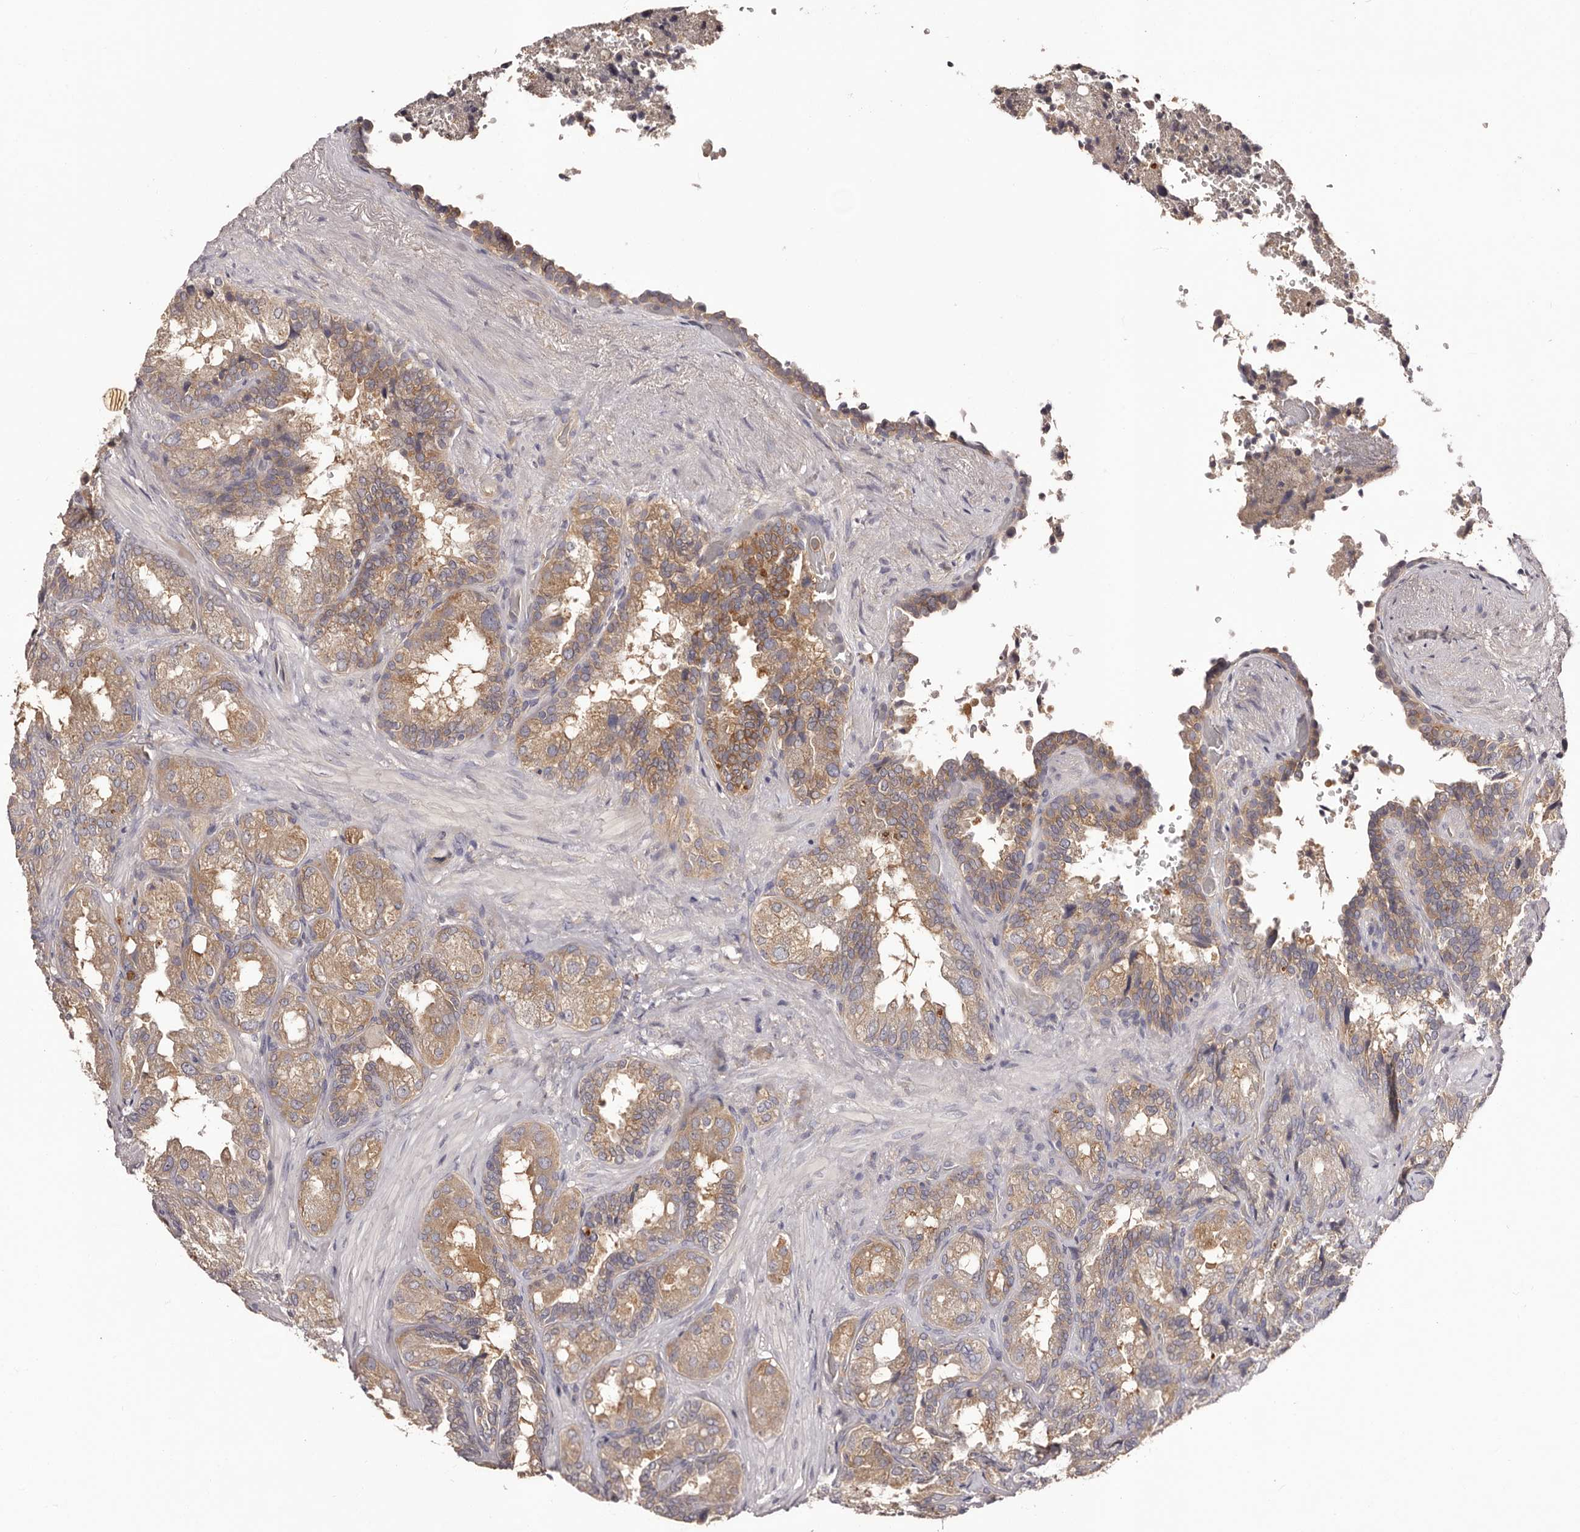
{"staining": {"intensity": "moderate", "quantity": ">75%", "location": "cytoplasmic/membranous"}, "tissue": "seminal vesicle", "cell_type": "Glandular cells", "image_type": "normal", "snomed": [{"axis": "morphology", "description": "Normal tissue, NOS"}, {"axis": "topography", "description": "Seminal veicle"}, {"axis": "topography", "description": "Peripheral nerve tissue"}], "caption": "Glandular cells demonstrate medium levels of moderate cytoplasmic/membranous staining in approximately >75% of cells in normal seminal vesicle.", "gene": "LTV1", "patient": {"sex": "male", "age": 63}}